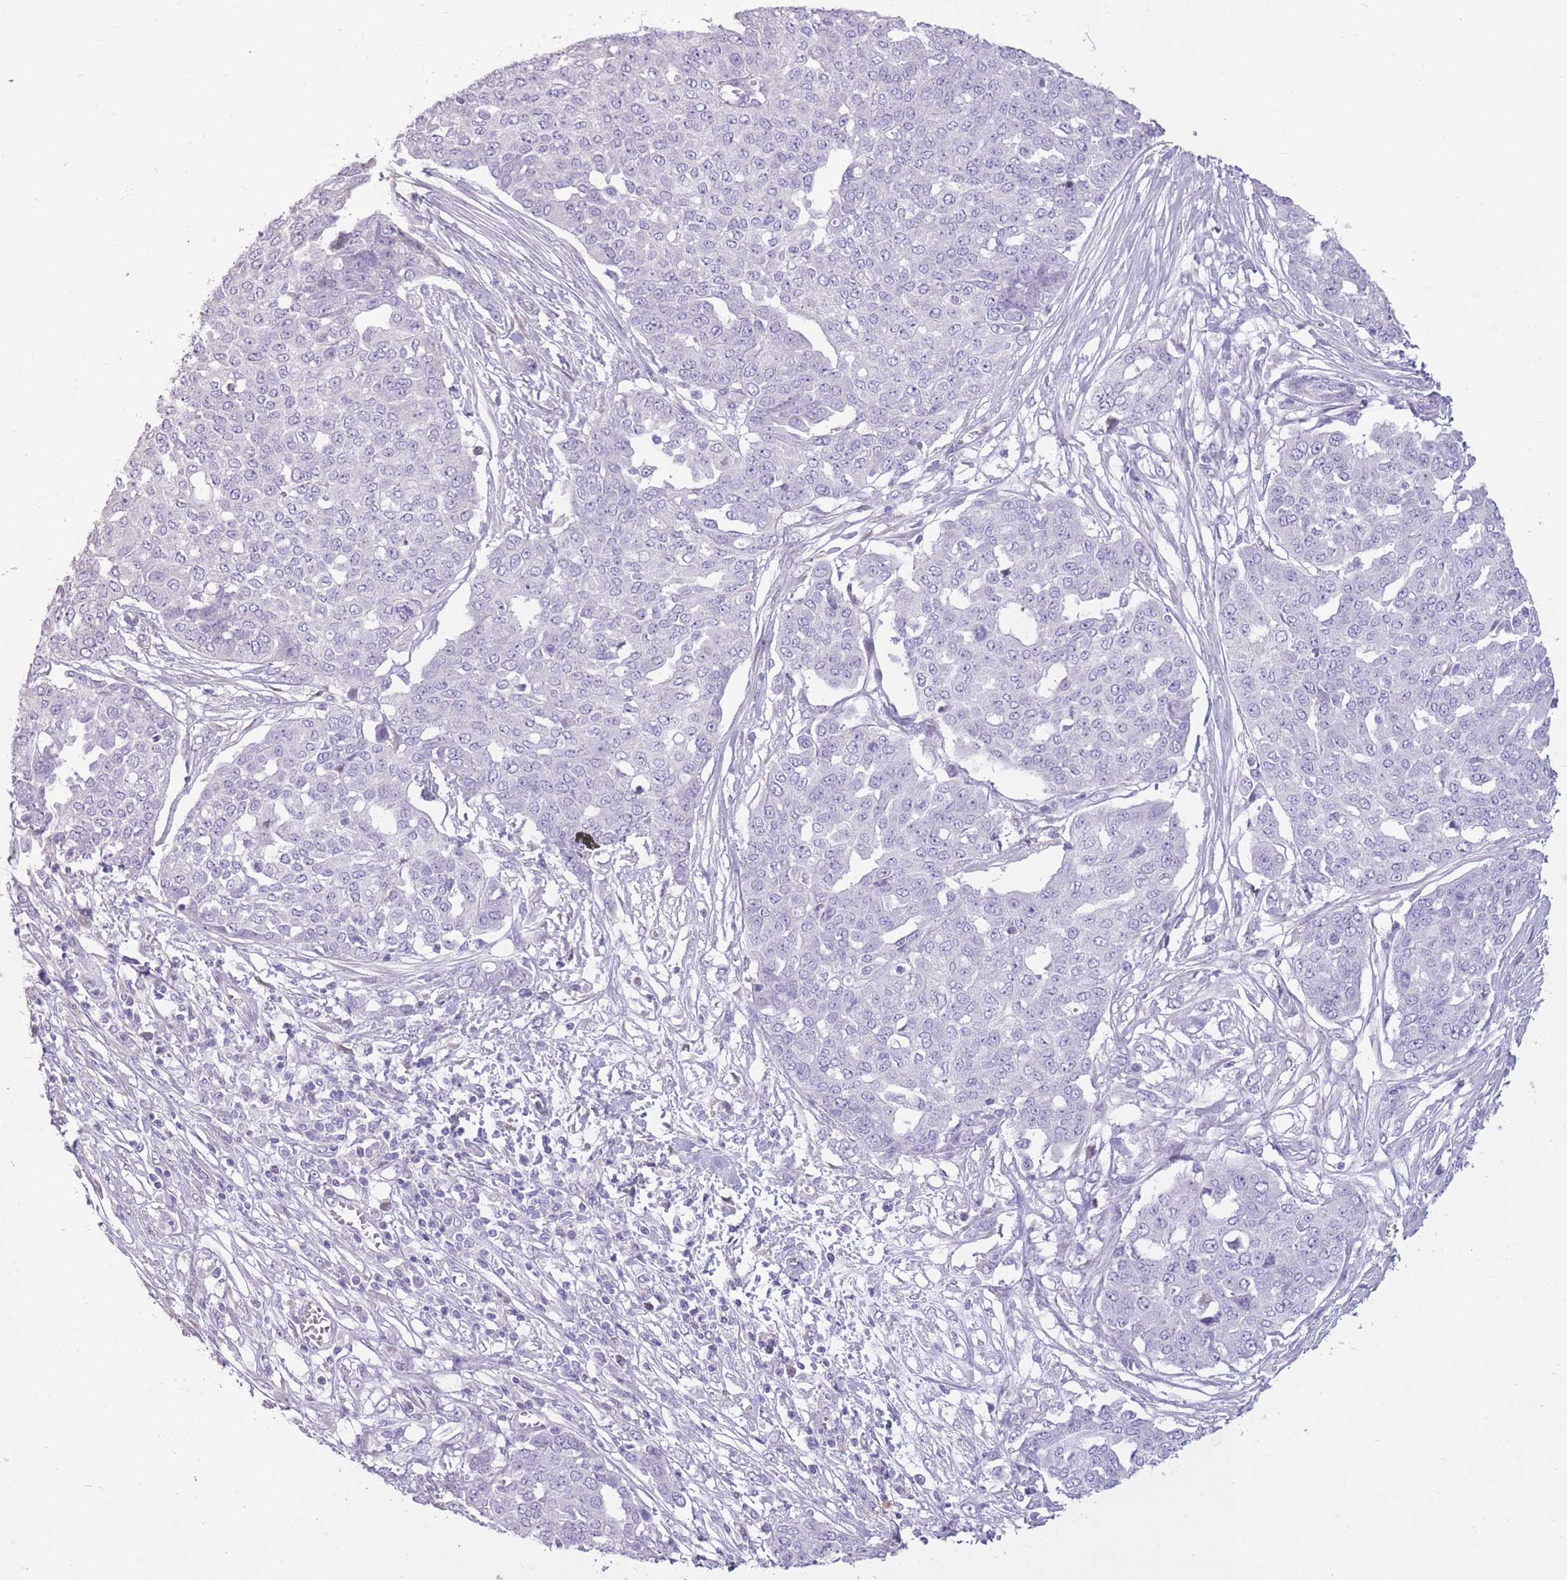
{"staining": {"intensity": "negative", "quantity": "none", "location": "none"}, "tissue": "ovarian cancer", "cell_type": "Tumor cells", "image_type": "cancer", "snomed": [{"axis": "morphology", "description": "Cystadenocarcinoma, serous, NOS"}, {"axis": "topography", "description": "Soft tissue"}, {"axis": "topography", "description": "Ovary"}], "caption": "This is an immunohistochemistry image of human serous cystadenocarcinoma (ovarian). There is no staining in tumor cells.", "gene": "WDR70", "patient": {"sex": "female", "age": 57}}